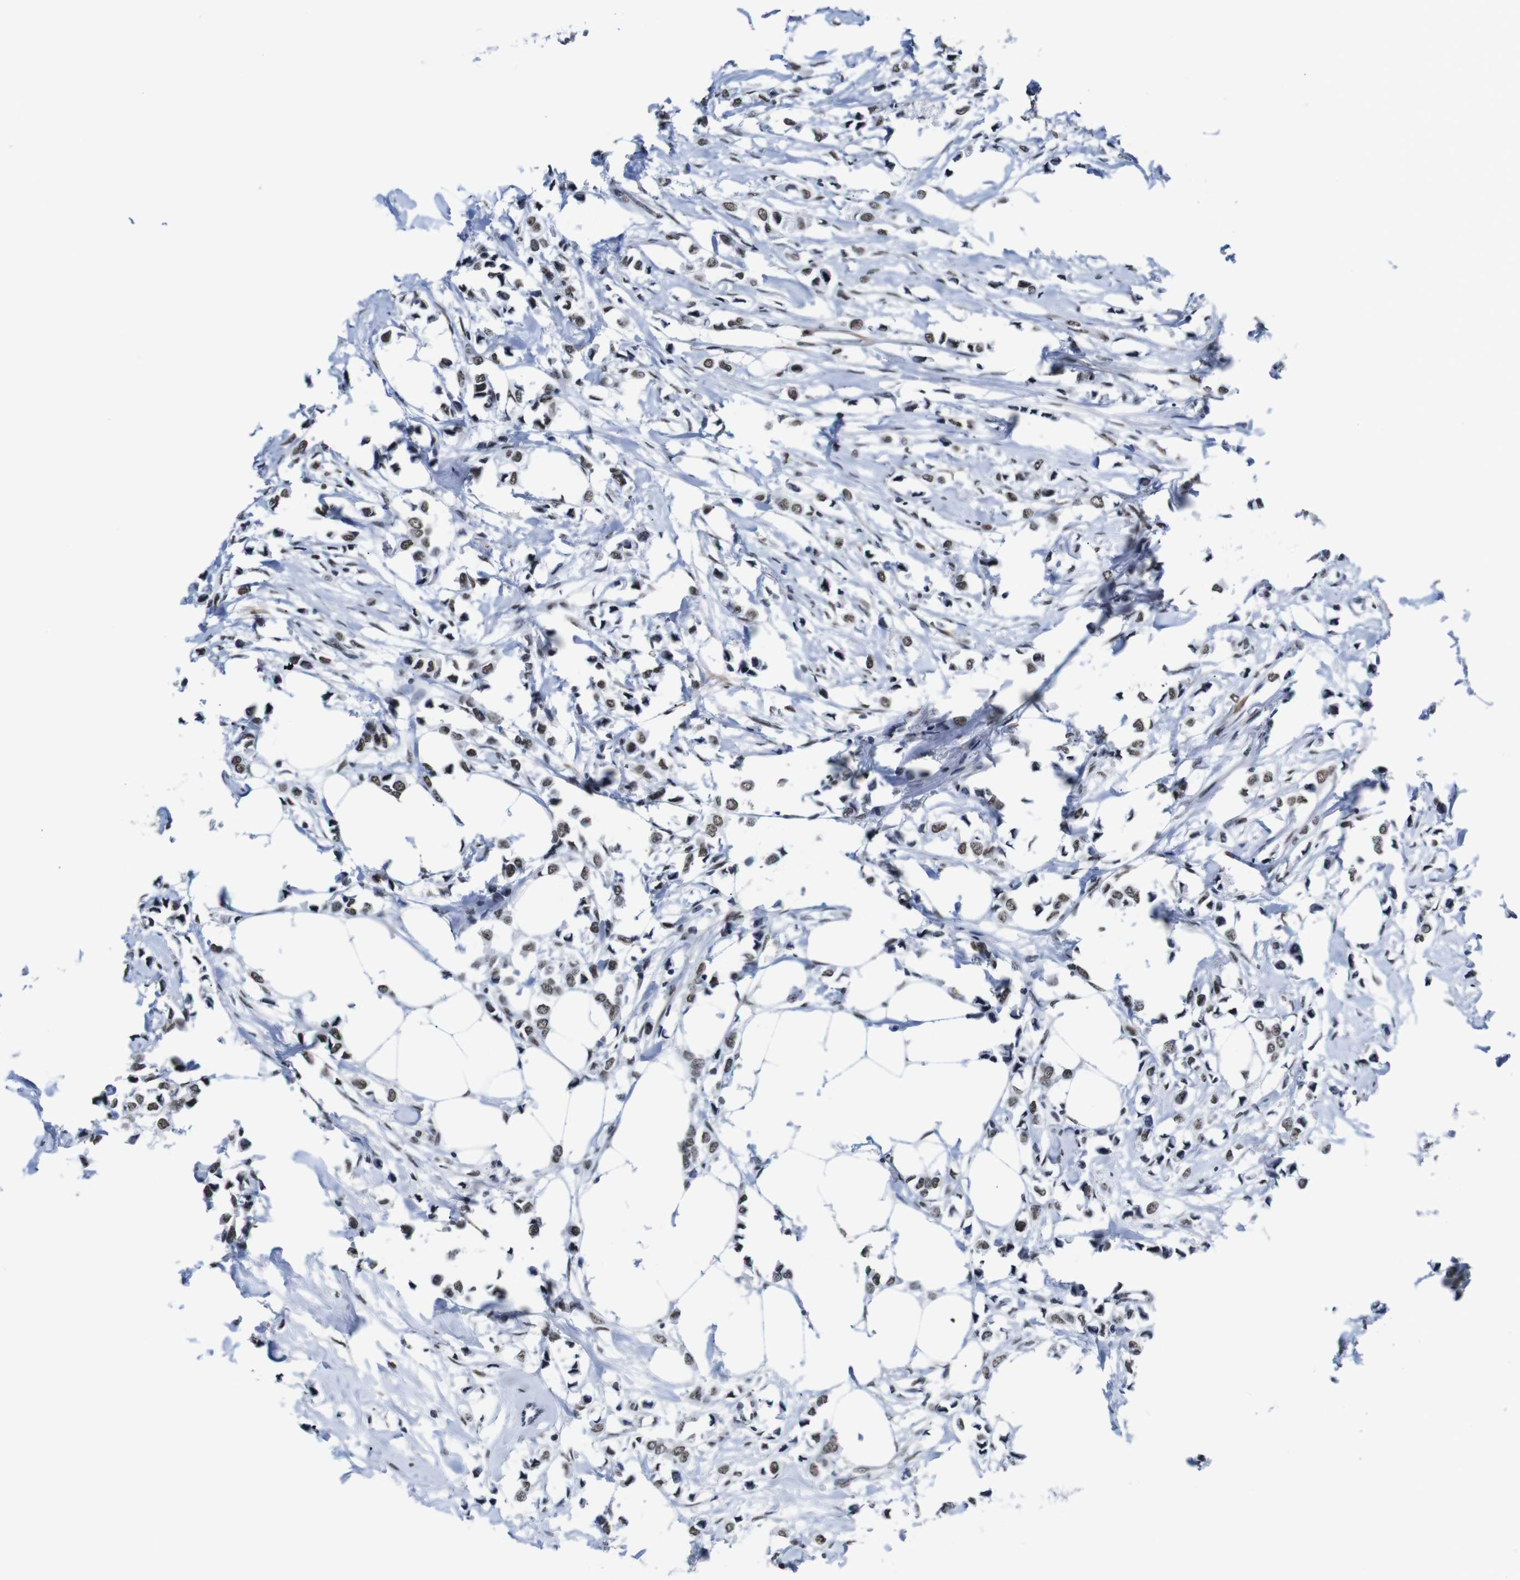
{"staining": {"intensity": "moderate", "quantity": ">75%", "location": "nuclear"}, "tissue": "breast cancer", "cell_type": "Tumor cells", "image_type": "cancer", "snomed": [{"axis": "morphology", "description": "Lobular carcinoma"}, {"axis": "topography", "description": "Breast"}], "caption": "Human breast cancer stained for a protein (brown) exhibits moderate nuclear positive expression in about >75% of tumor cells.", "gene": "ILDR2", "patient": {"sex": "female", "age": 51}}